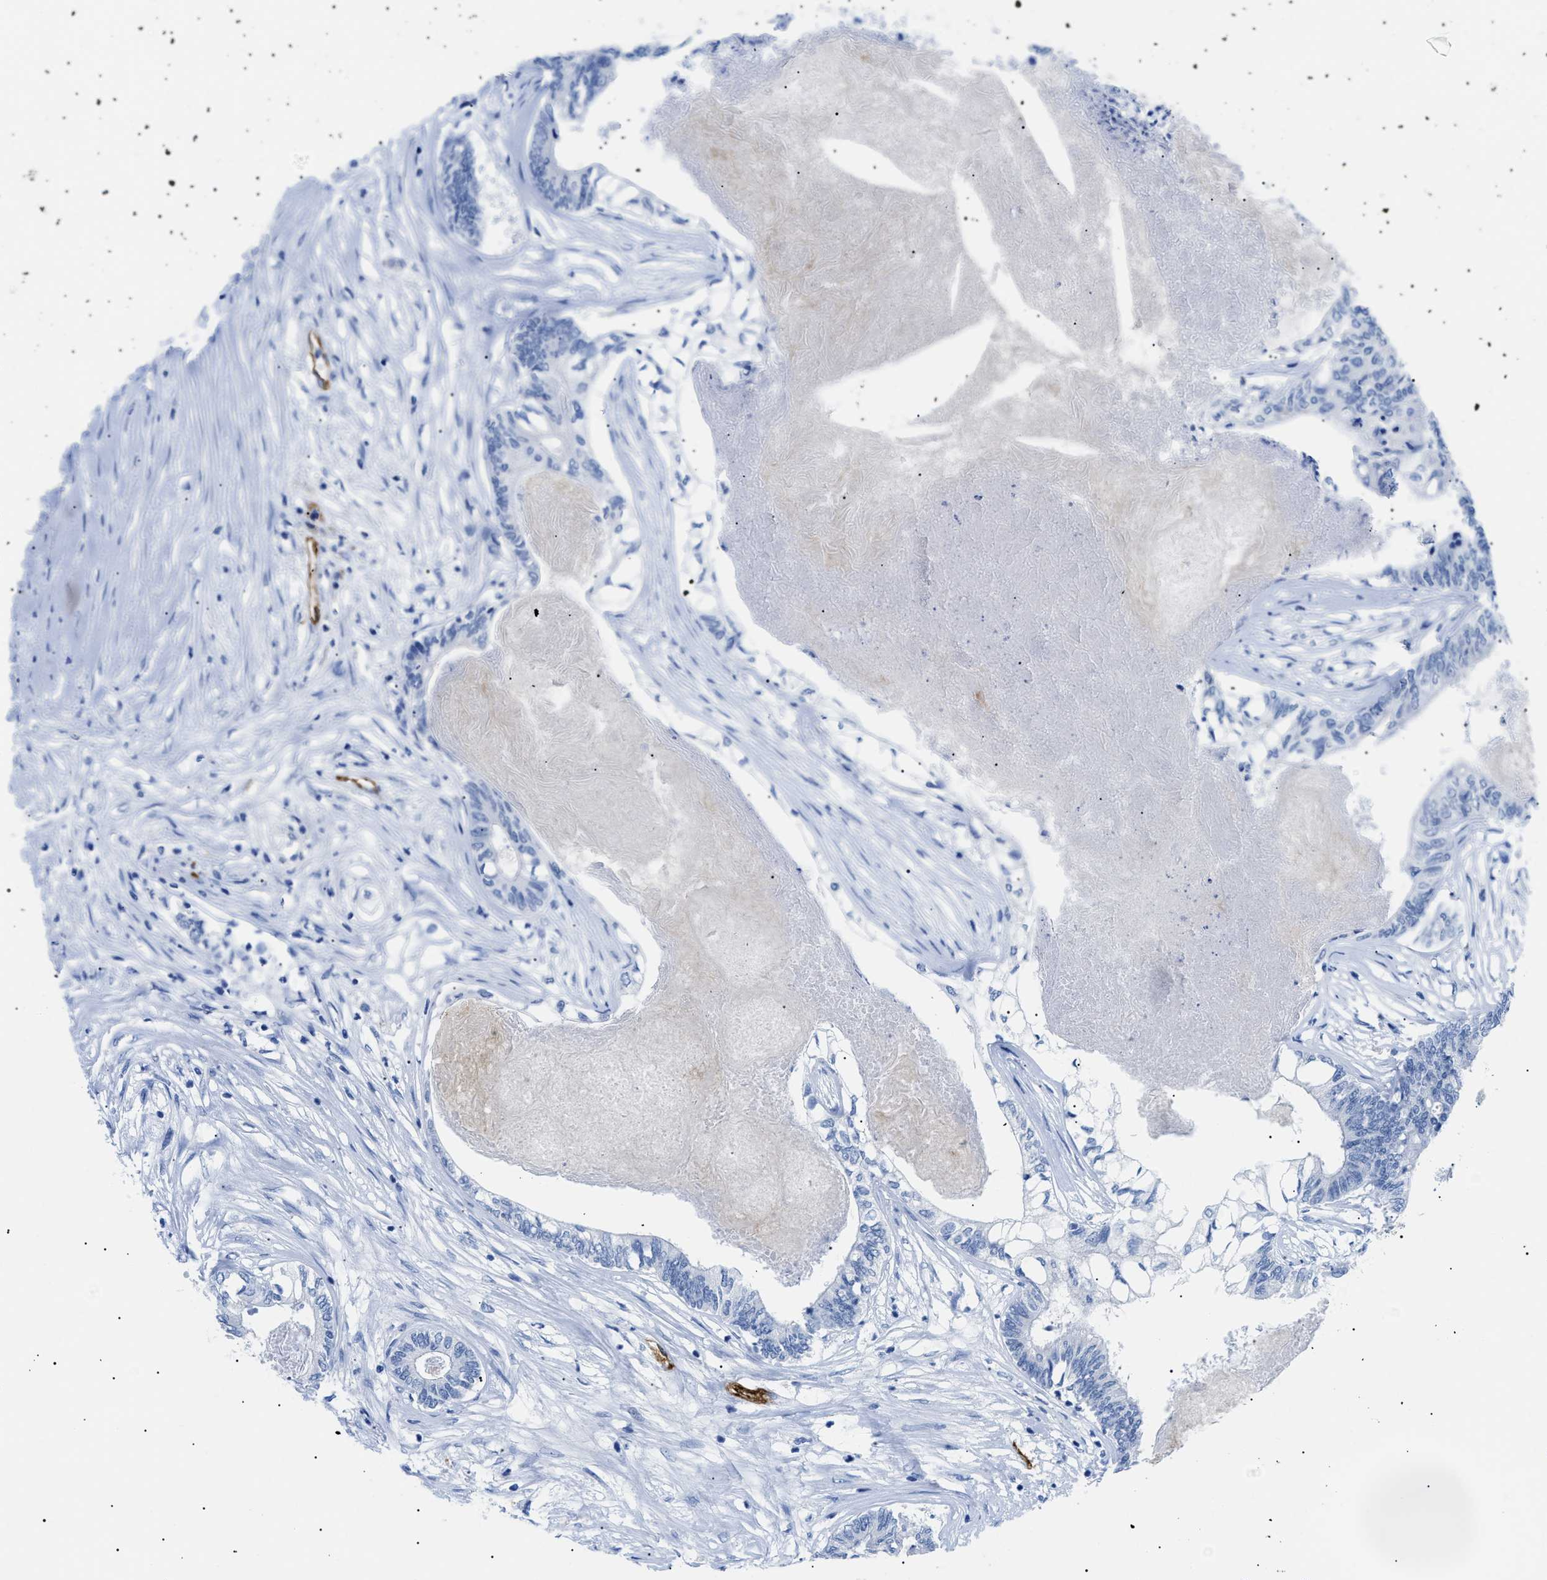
{"staining": {"intensity": "negative", "quantity": "none", "location": "none"}, "tissue": "colorectal cancer", "cell_type": "Tumor cells", "image_type": "cancer", "snomed": [{"axis": "morphology", "description": "Adenocarcinoma, NOS"}, {"axis": "topography", "description": "Rectum"}], "caption": "A histopathology image of human colorectal cancer is negative for staining in tumor cells.", "gene": "PODXL", "patient": {"sex": "male", "age": 63}}